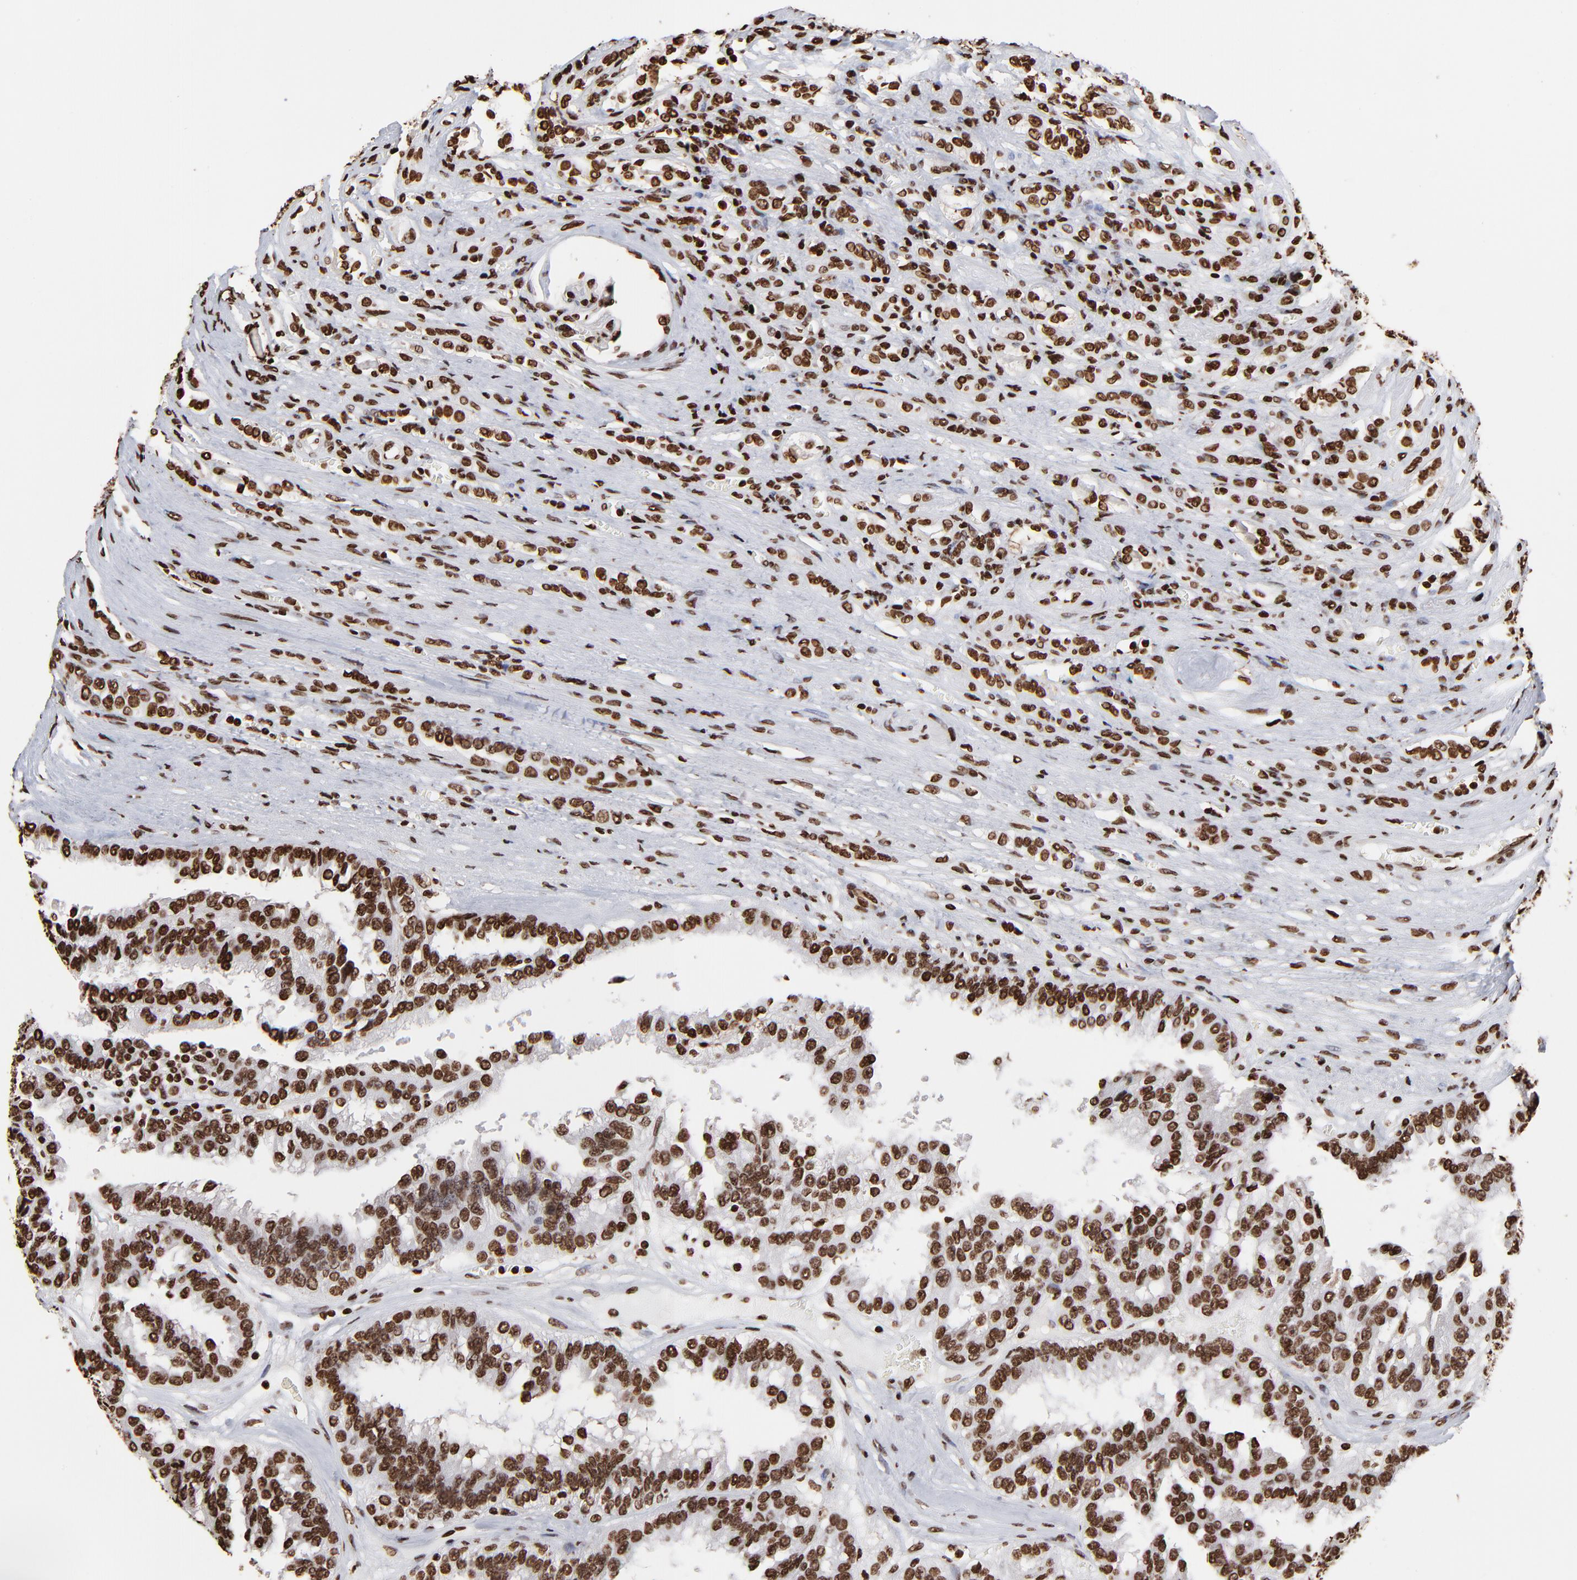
{"staining": {"intensity": "strong", "quantity": ">75%", "location": "nuclear"}, "tissue": "renal cancer", "cell_type": "Tumor cells", "image_type": "cancer", "snomed": [{"axis": "morphology", "description": "Adenocarcinoma, NOS"}, {"axis": "topography", "description": "Kidney"}], "caption": "Protein staining shows strong nuclear positivity in about >75% of tumor cells in adenocarcinoma (renal).", "gene": "ZNF544", "patient": {"sex": "male", "age": 46}}